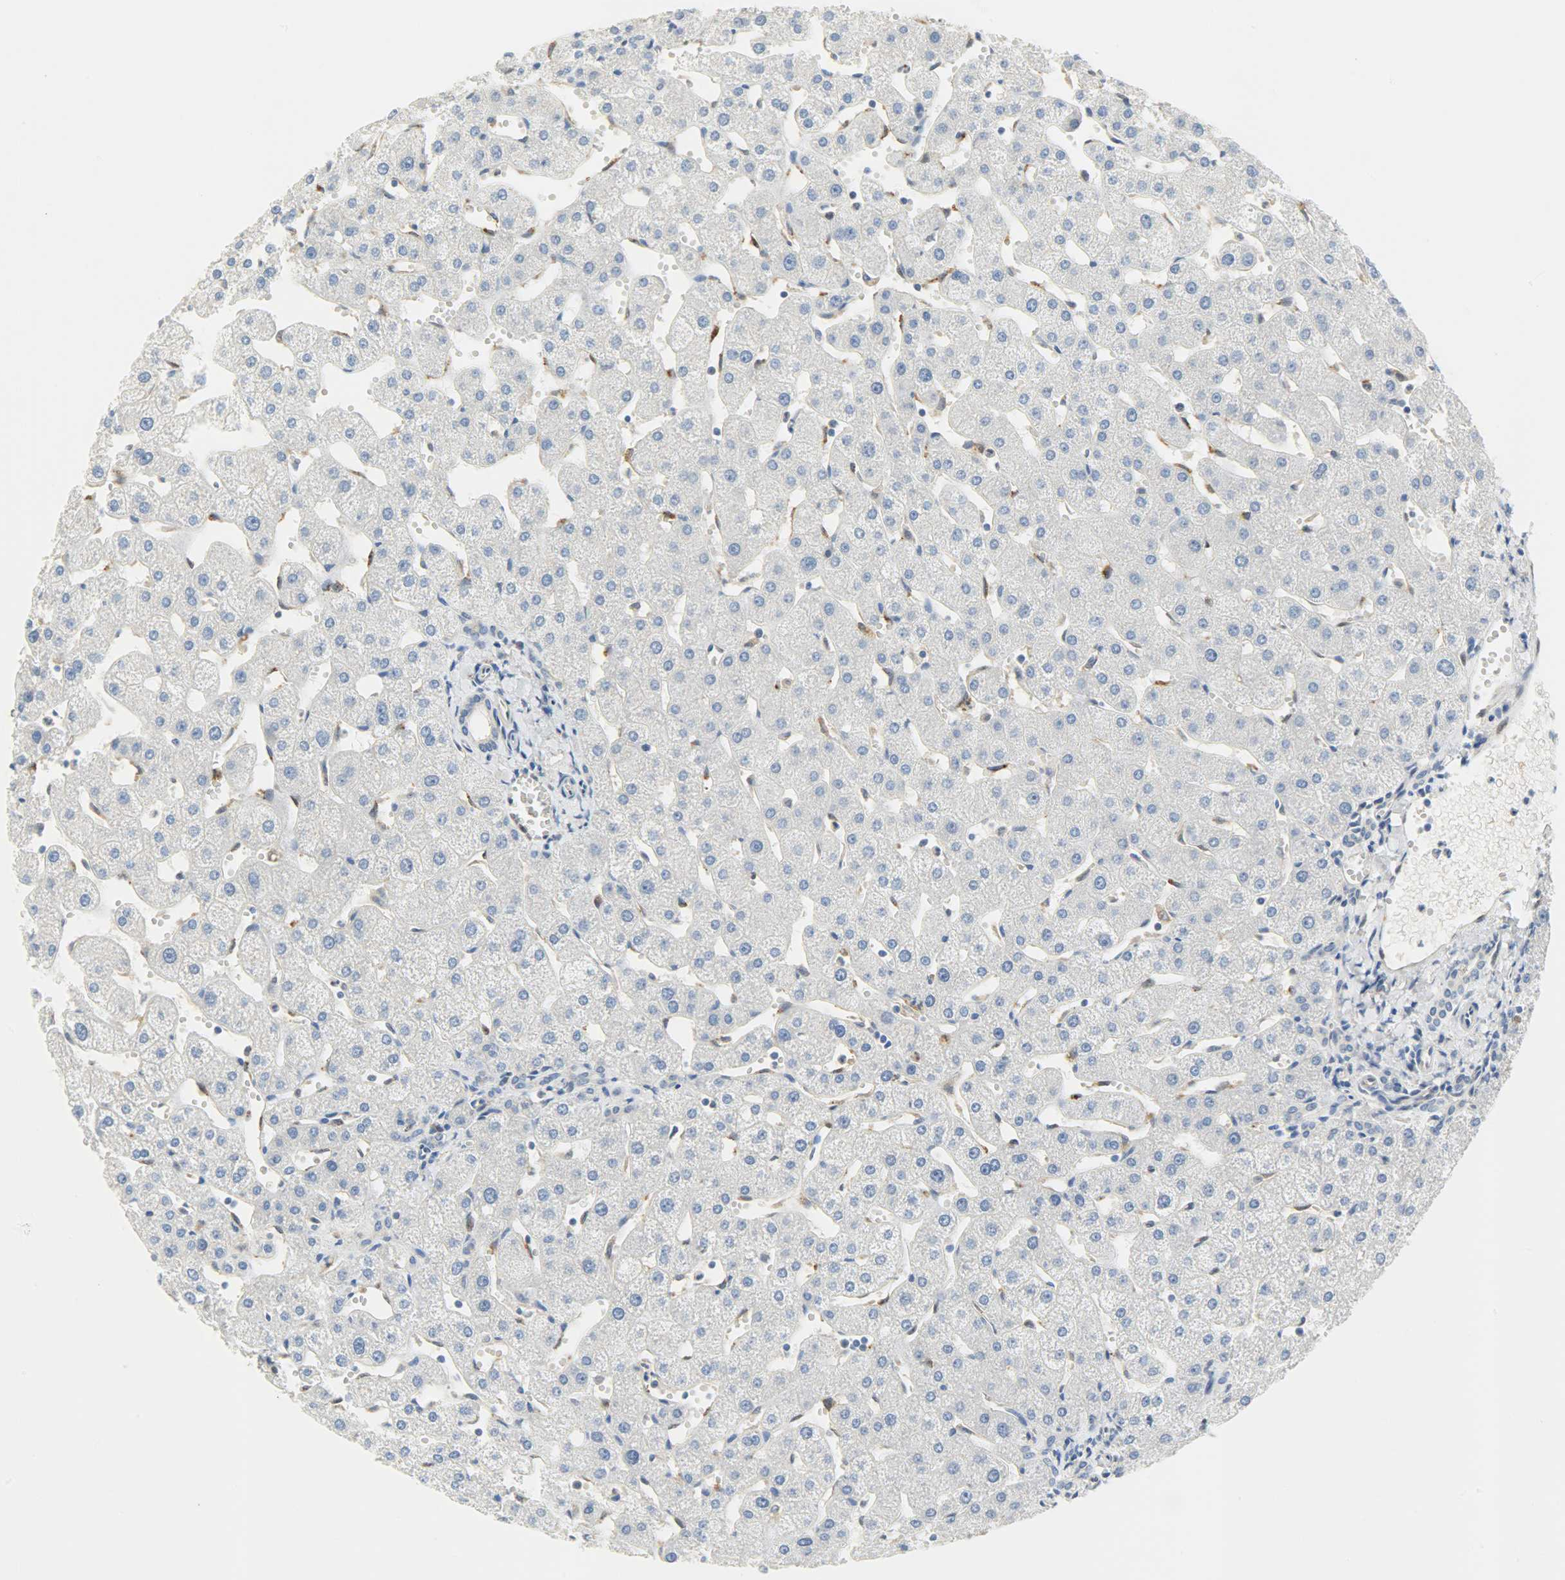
{"staining": {"intensity": "negative", "quantity": "none", "location": "none"}, "tissue": "liver", "cell_type": "Cholangiocytes", "image_type": "normal", "snomed": [{"axis": "morphology", "description": "Normal tissue, NOS"}, {"axis": "topography", "description": "Liver"}], "caption": "Immunohistochemistry (IHC) of normal human liver exhibits no staining in cholangiocytes. The staining is performed using DAB brown chromogen with nuclei counter-stained in using hematoxylin.", "gene": "FKBP1A", "patient": {"sex": "male", "age": 67}}